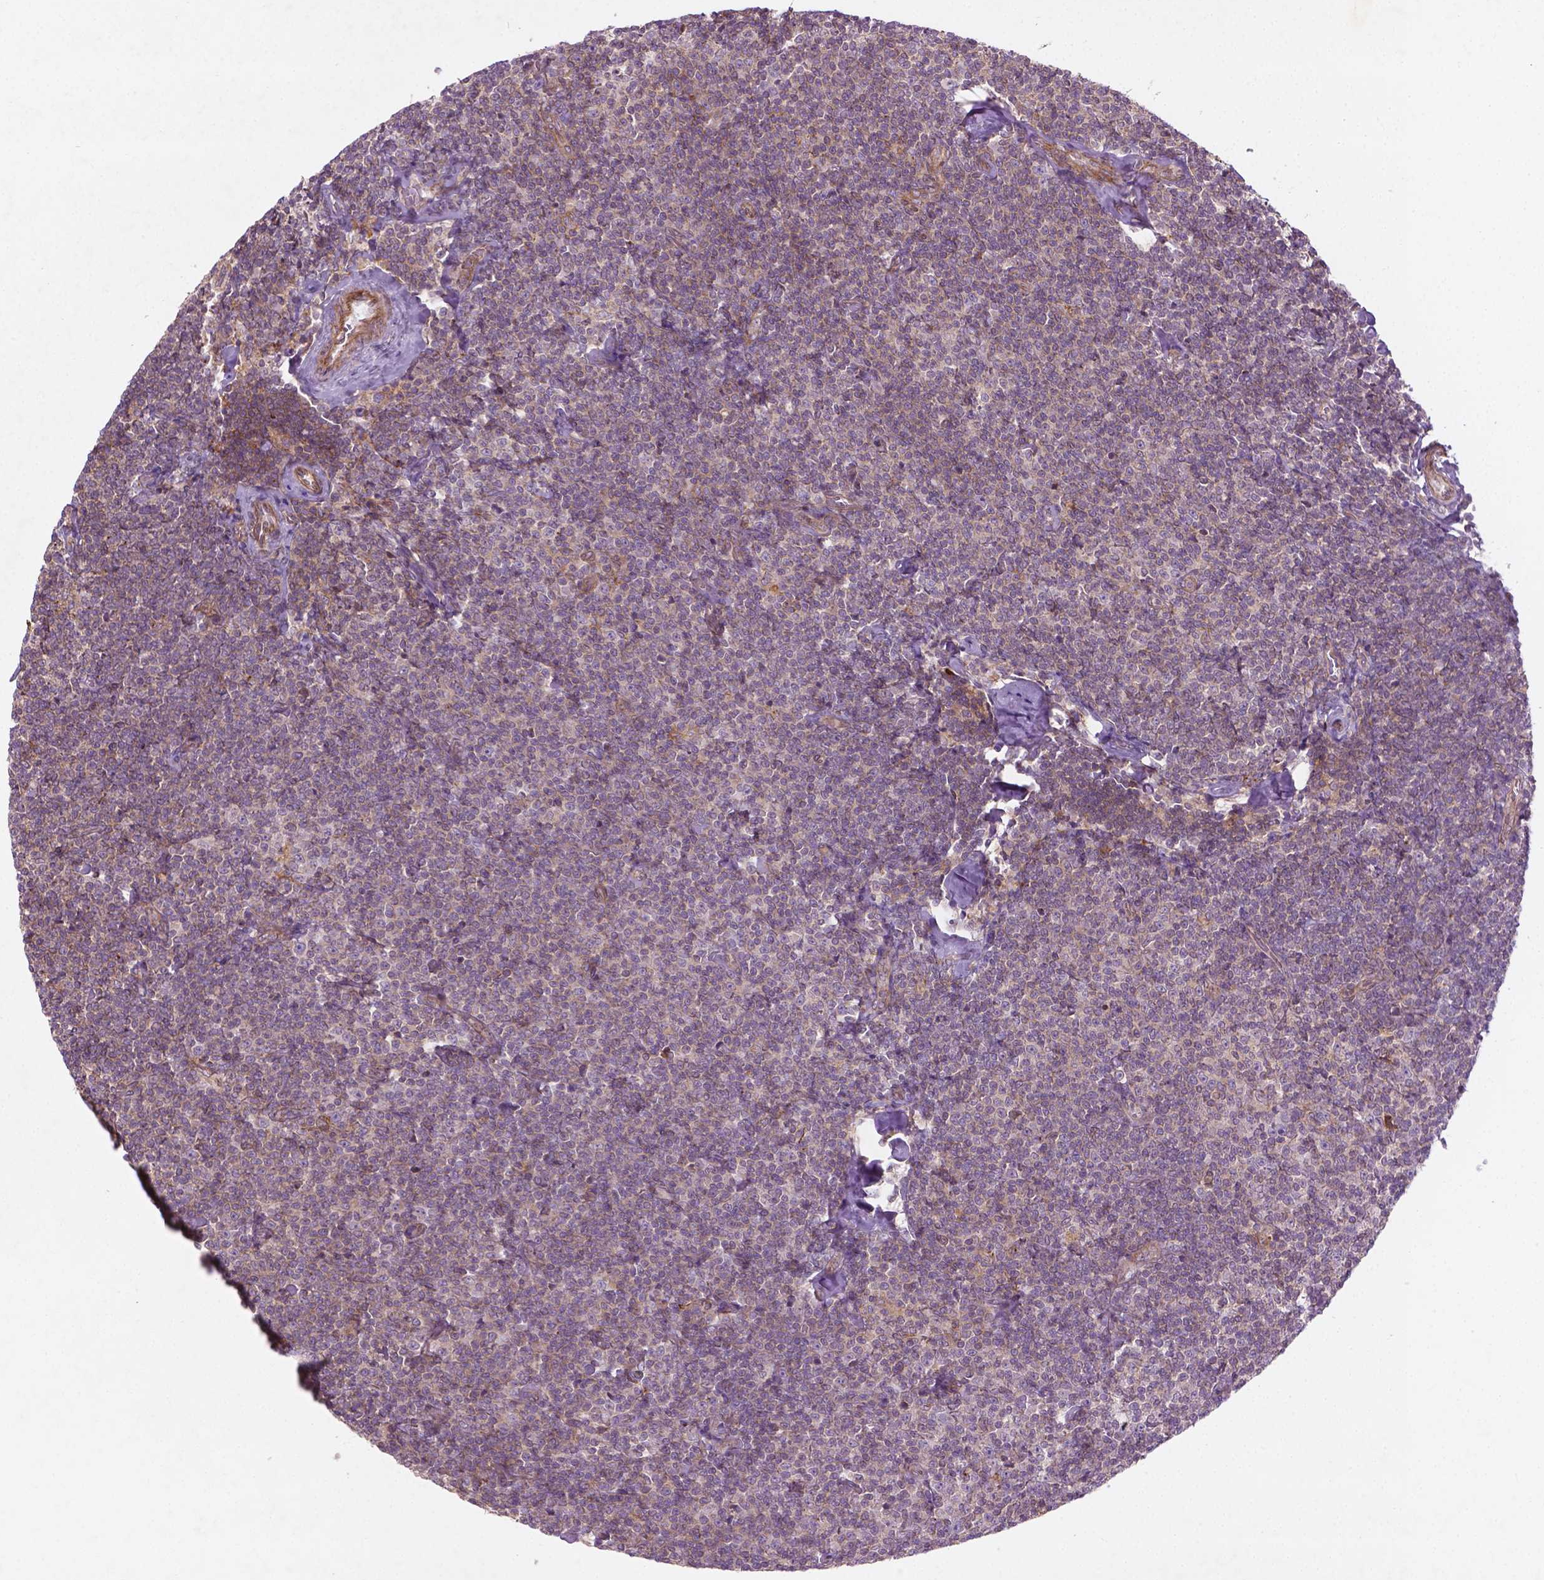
{"staining": {"intensity": "negative", "quantity": "none", "location": "none"}, "tissue": "lymphoma", "cell_type": "Tumor cells", "image_type": "cancer", "snomed": [{"axis": "morphology", "description": "Malignant lymphoma, non-Hodgkin's type, Low grade"}, {"axis": "topography", "description": "Lymph node"}], "caption": "This is a micrograph of immunohistochemistry staining of lymphoma, which shows no expression in tumor cells.", "gene": "TCHP", "patient": {"sex": "male", "age": 81}}